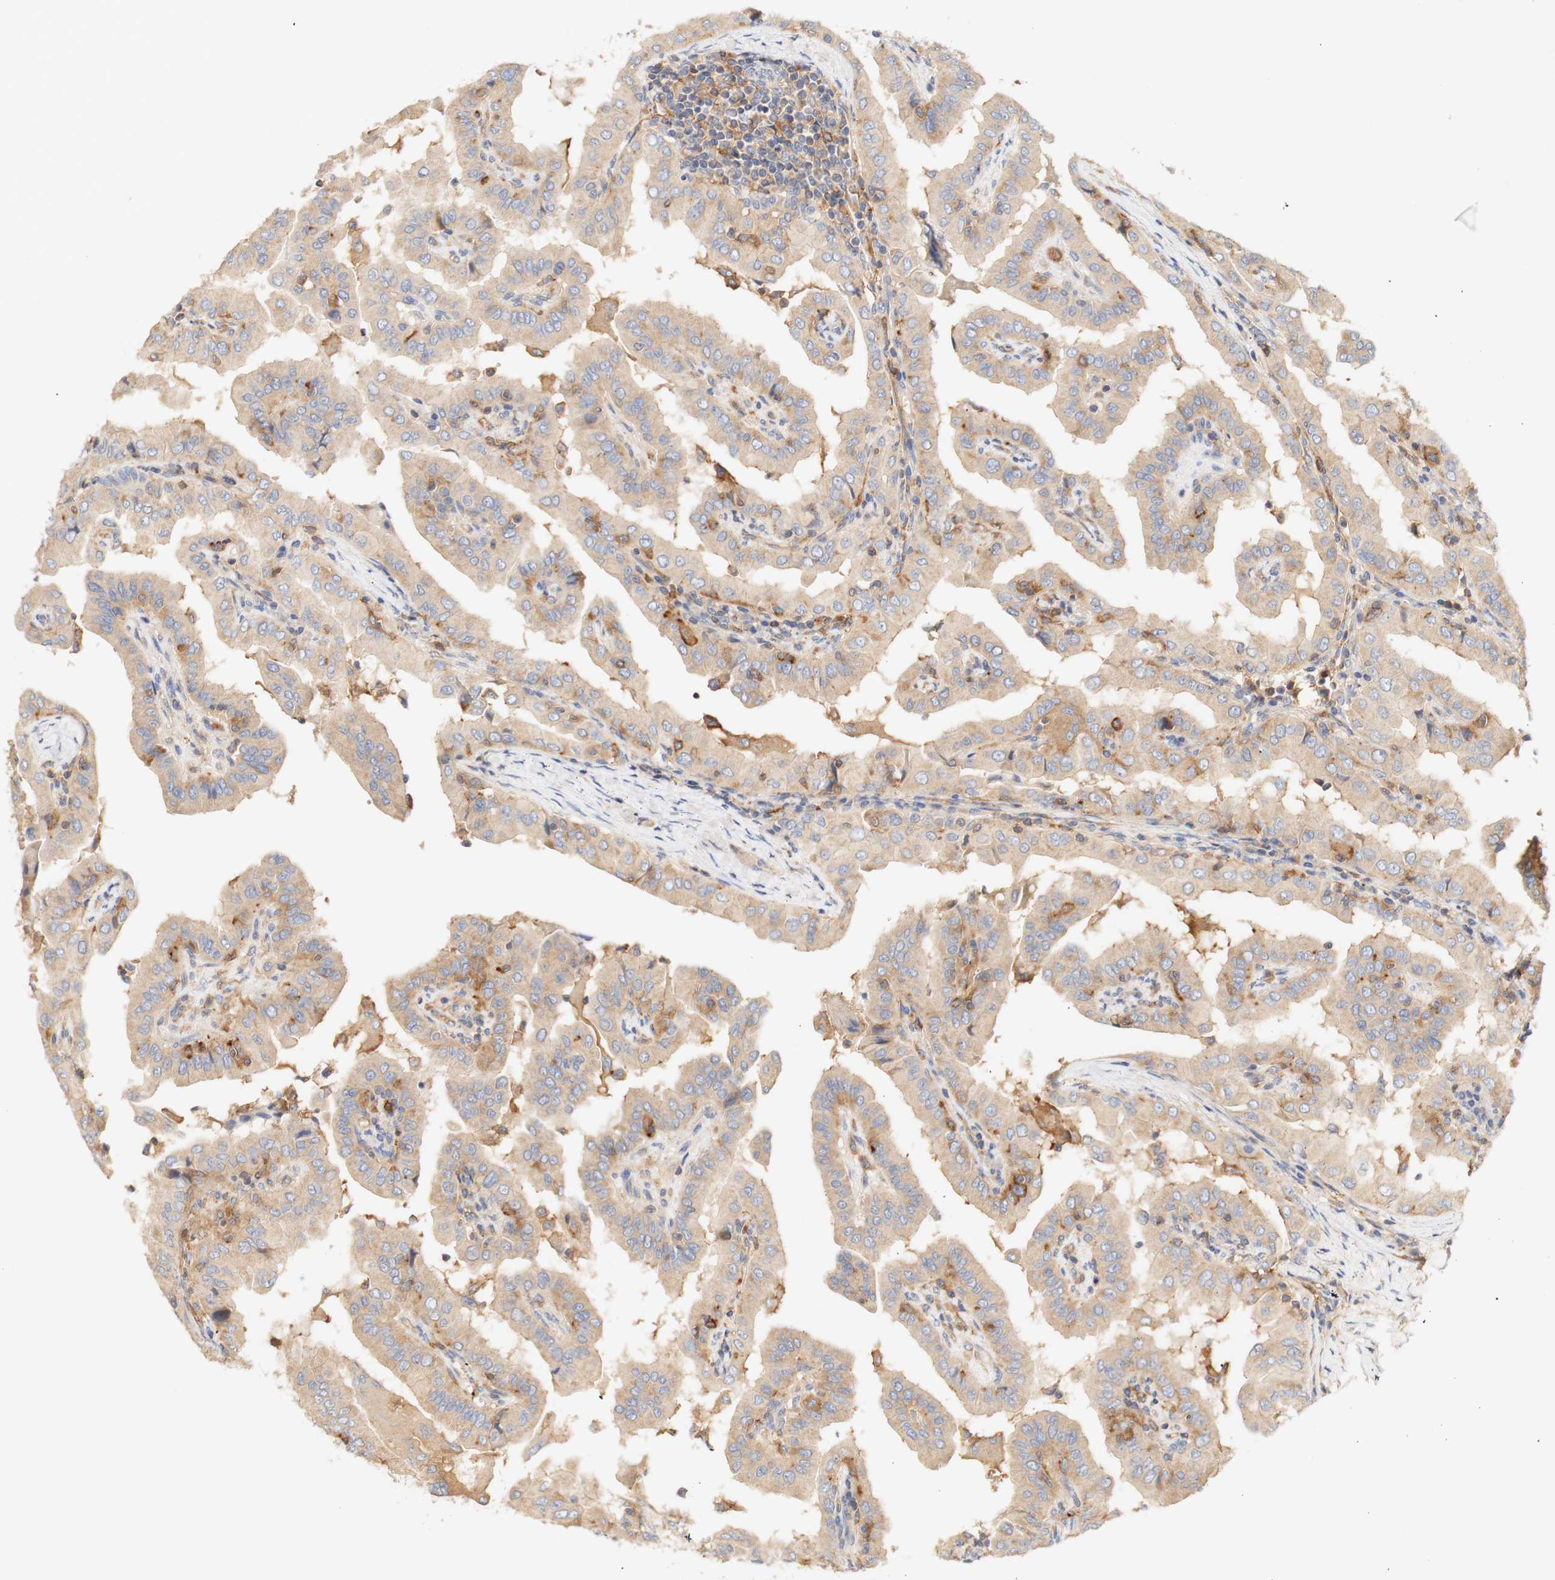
{"staining": {"intensity": "weak", "quantity": ">75%", "location": "cytoplasmic/membranous"}, "tissue": "thyroid cancer", "cell_type": "Tumor cells", "image_type": "cancer", "snomed": [{"axis": "morphology", "description": "Papillary adenocarcinoma, NOS"}, {"axis": "topography", "description": "Thyroid gland"}], "caption": "This is an image of IHC staining of thyroid papillary adenocarcinoma, which shows weak expression in the cytoplasmic/membranous of tumor cells.", "gene": "PCDH7", "patient": {"sex": "male", "age": 33}}